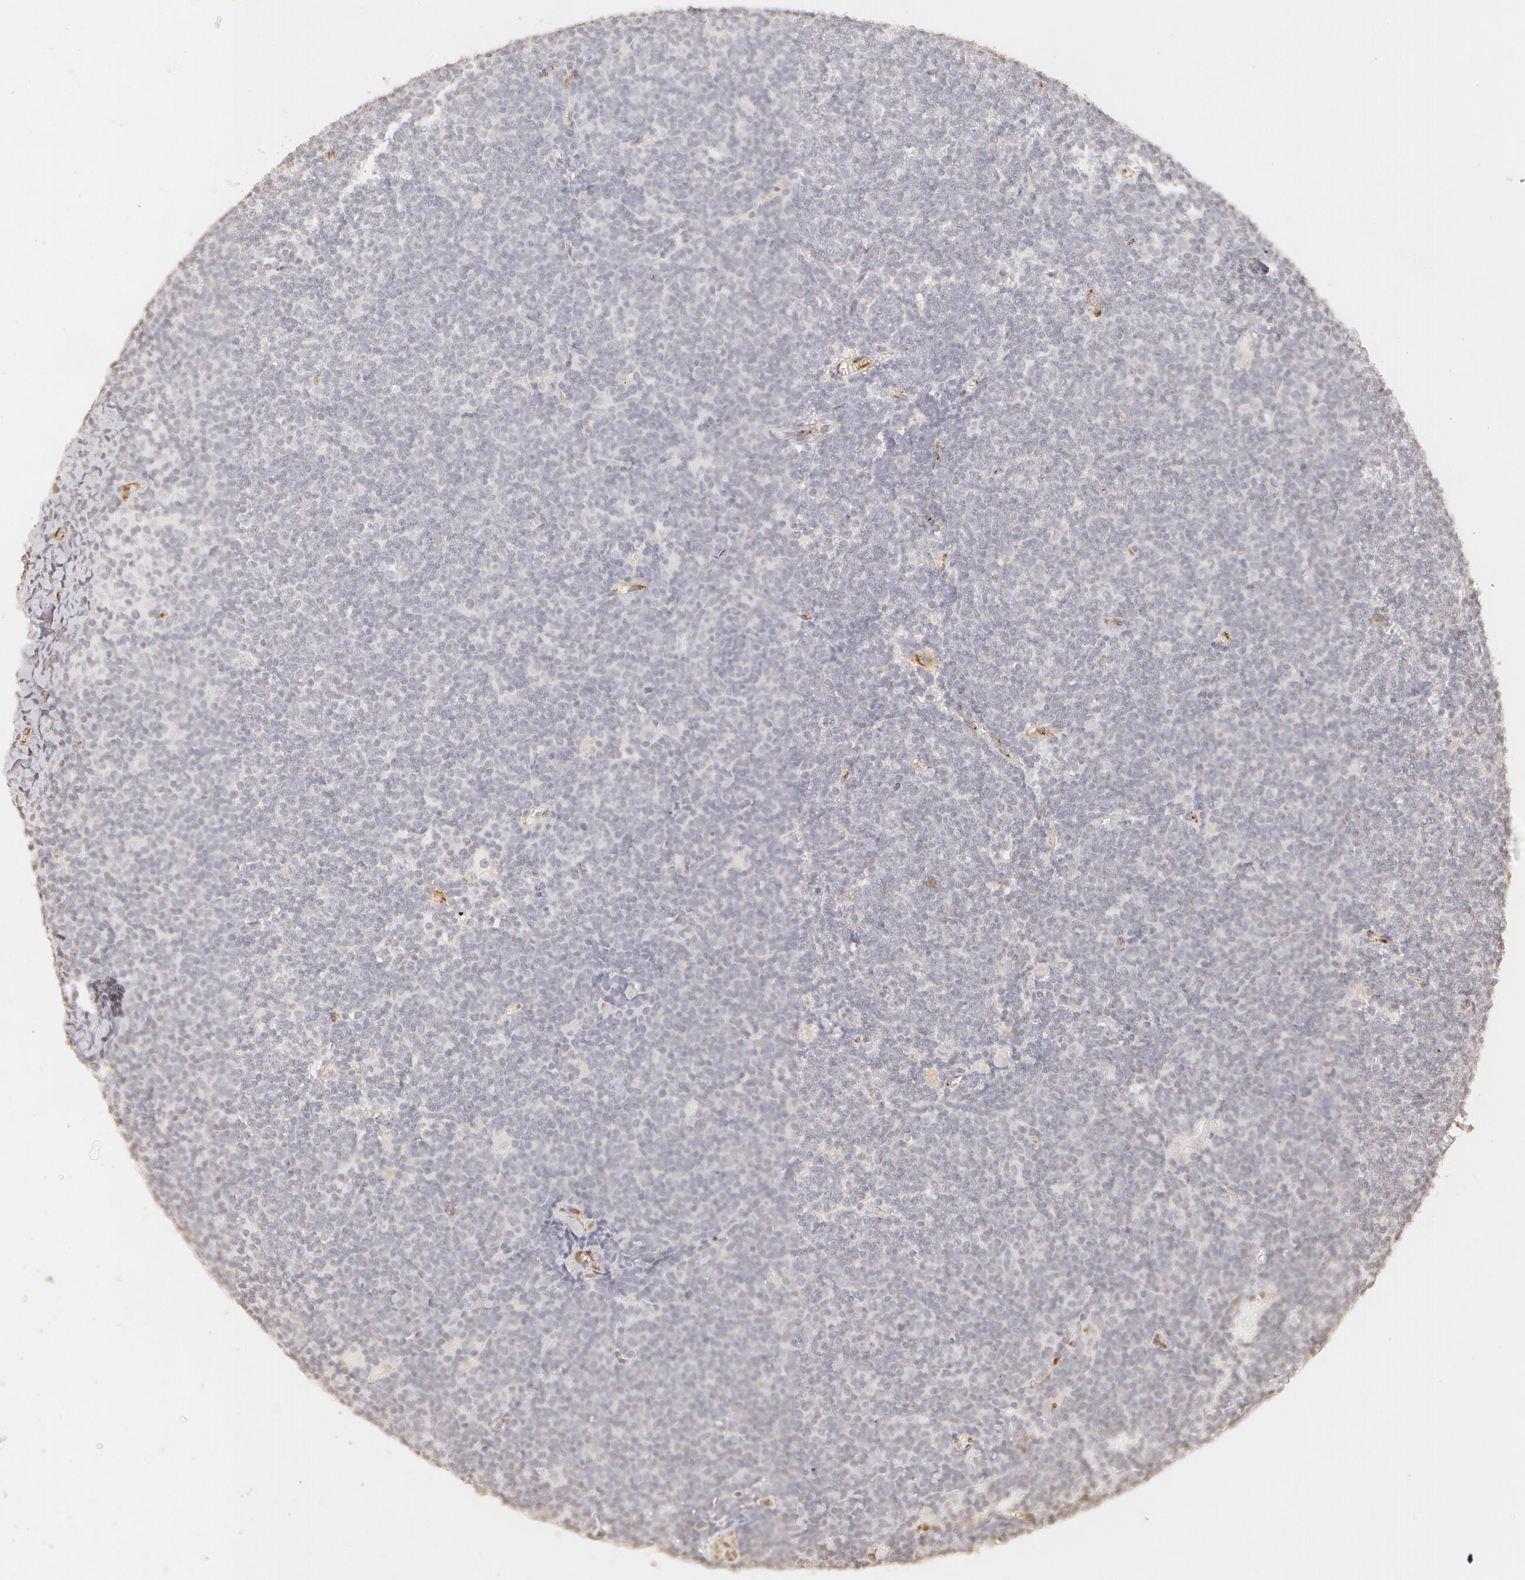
{"staining": {"intensity": "negative", "quantity": "none", "location": "none"}, "tissue": "lymphoma", "cell_type": "Tumor cells", "image_type": "cancer", "snomed": [{"axis": "morphology", "description": "Malignant lymphoma, non-Hodgkin's type, Low grade"}, {"axis": "topography", "description": "Lymph node"}], "caption": "Immunohistochemical staining of human low-grade malignant lymphoma, non-Hodgkin's type shows no significant staining in tumor cells.", "gene": "VWF", "patient": {"sex": "male", "age": 65}}